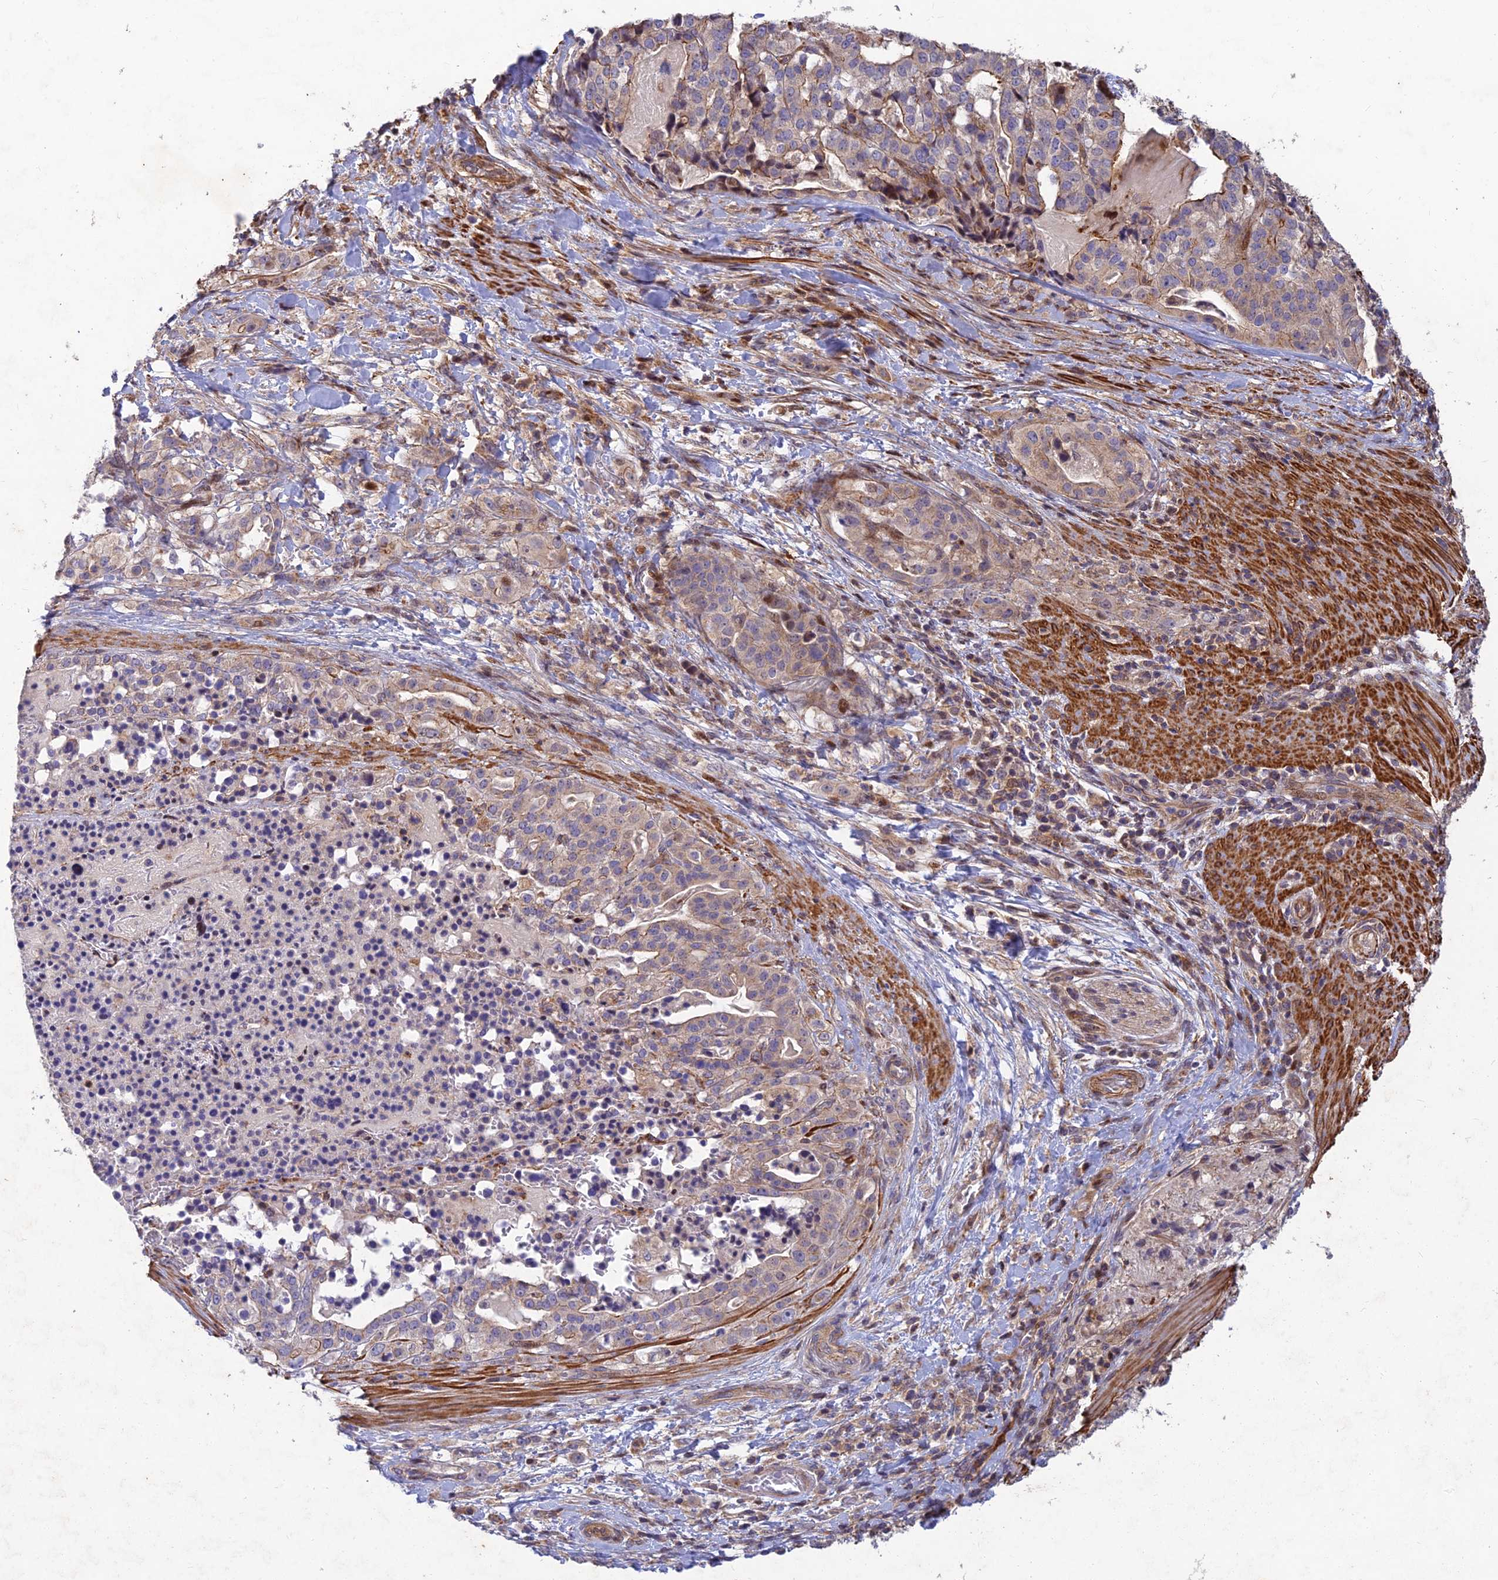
{"staining": {"intensity": "moderate", "quantity": "<25%", "location": "cytoplasmic/membranous"}, "tissue": "stomach cancer", "cell_type": "Tumor cells", "image_type": "cancer", "snomed": [{"axis": "morphology", "description": "Adenocarcinoma, NOS"}, {"axis": "topography", "description": "Stomach"}], "caption": "Immunohistochemistry (DAB) staining of stomach adenocarcinoma reveals moderate cytoplasmic/membranous protein expression in about <25% of tumor cells.", "gene": "RELCH", "patient": {"sex": "male", "age": 48}}